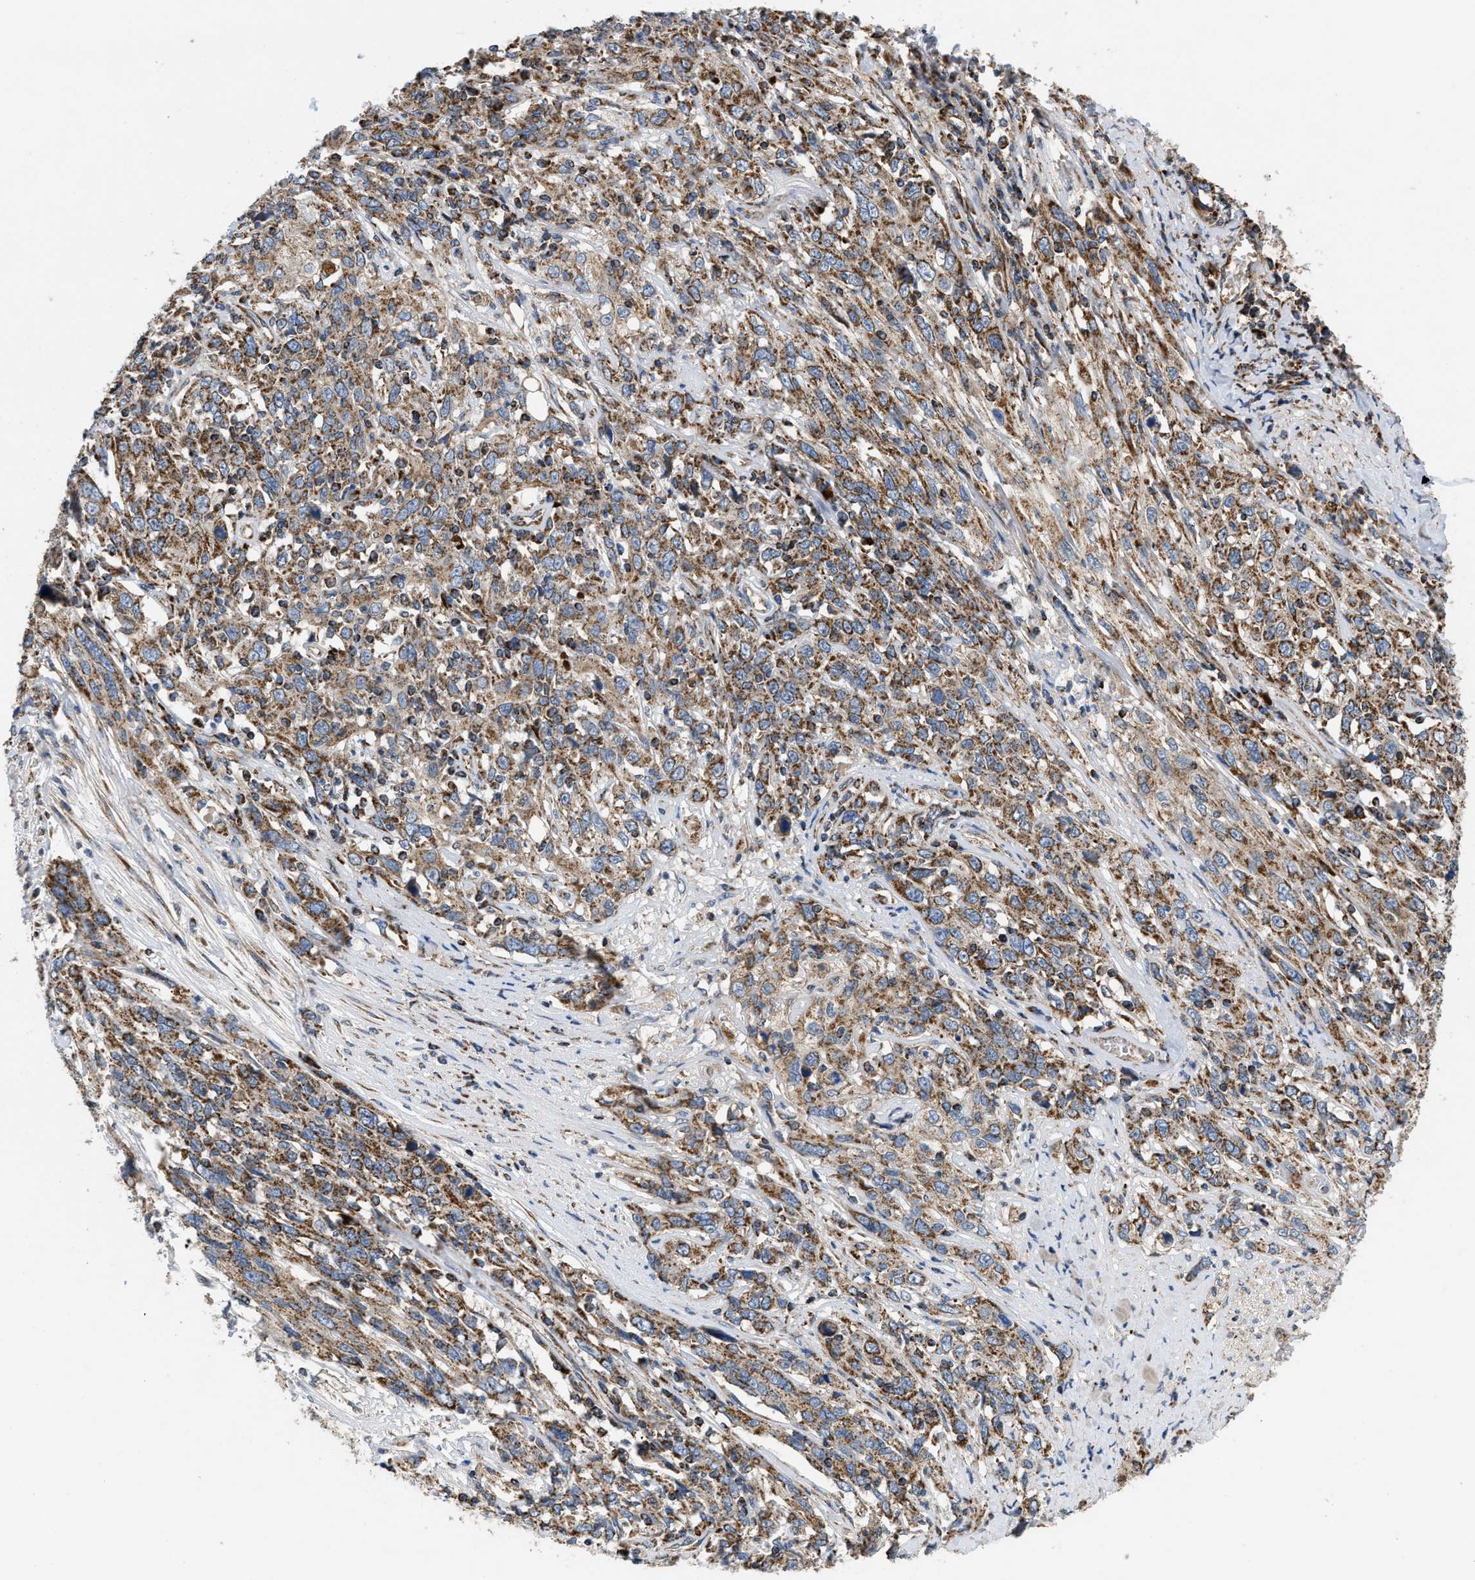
{"staining": {"intensity": "moderate", "quantity": ">75%", "location": "cytoplasmic/membranous"}, "tissue": "cervical cancer", "cell_type": "Tumor cells", "image_type": "cancer", "snomed": [{"axis": "morphology", "description": "Squamous cell carcinoma, NOS"}, {"axis": "topography", "description": "Cervix"}], "caption": "DAB (3,3'-diaminobenzidine) immunohistochemical staining of human cervical cancer displays moderate cytoplasmic/membranous protein staining in about >75% of tumor cells.", "gene": "OPTN", "patient": {"sex": "female", "age": 46}}